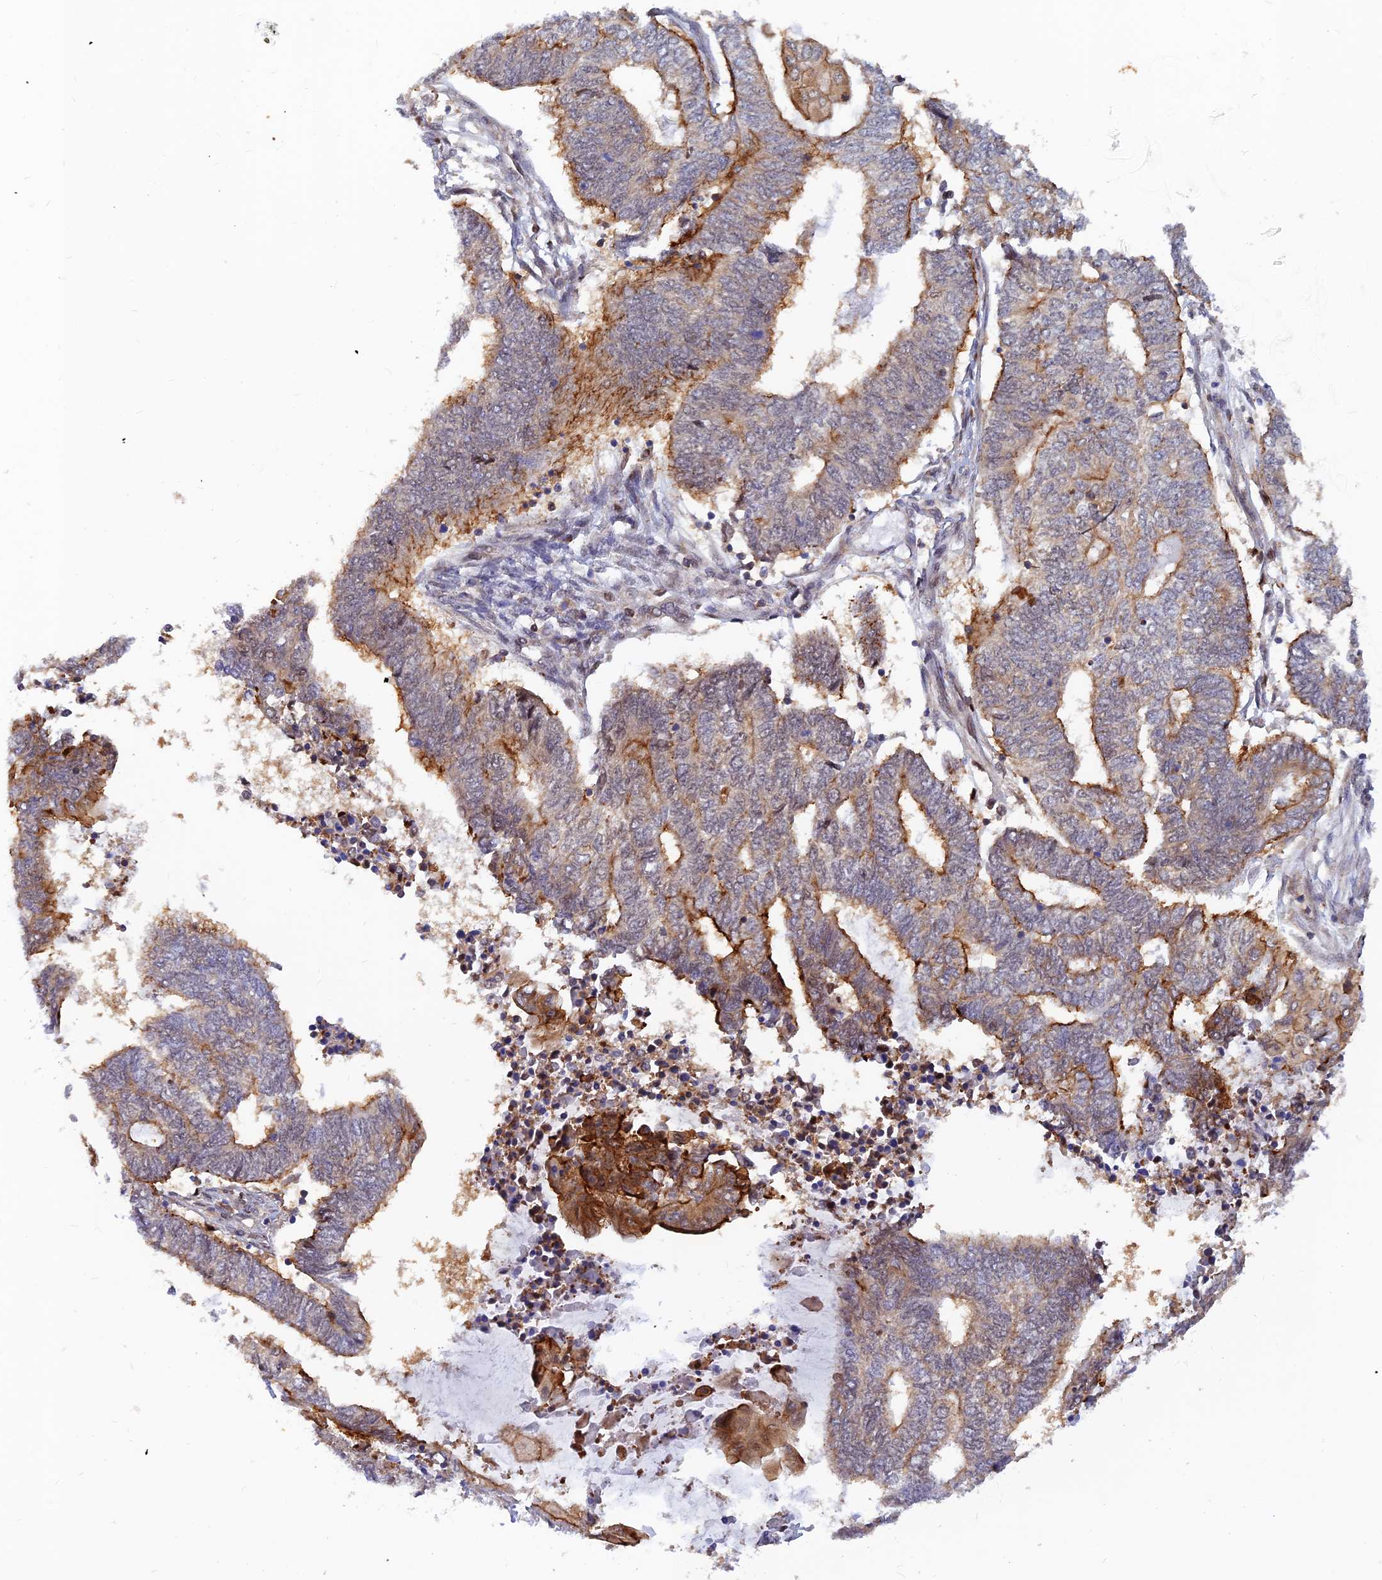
{"staining": {"intensity": "moderate", "quantity": "25%-75%", "location": "cytoplasmic/membranous"}, "tissue": "endometrial cancer", "cell_type": "Tumor cells", "image_type": "cancer", "snomed": [{"axis": "morphology", "description": "Adenocarcinoma, NOS"}, {"axis": "topography", "description": "Uterus"}, {"axis": "topography", "description": "Endometrium"}], "caption": "Immunohistochemical staining of endometrial adenocarcinoma demonstrates medium levels of moderate cytoplasmic/membranous protein positivity in approximately 25%-75% of tumor cells.", "gene": "DNAJC16", "patient": {"sex": "female", "age": 70}}